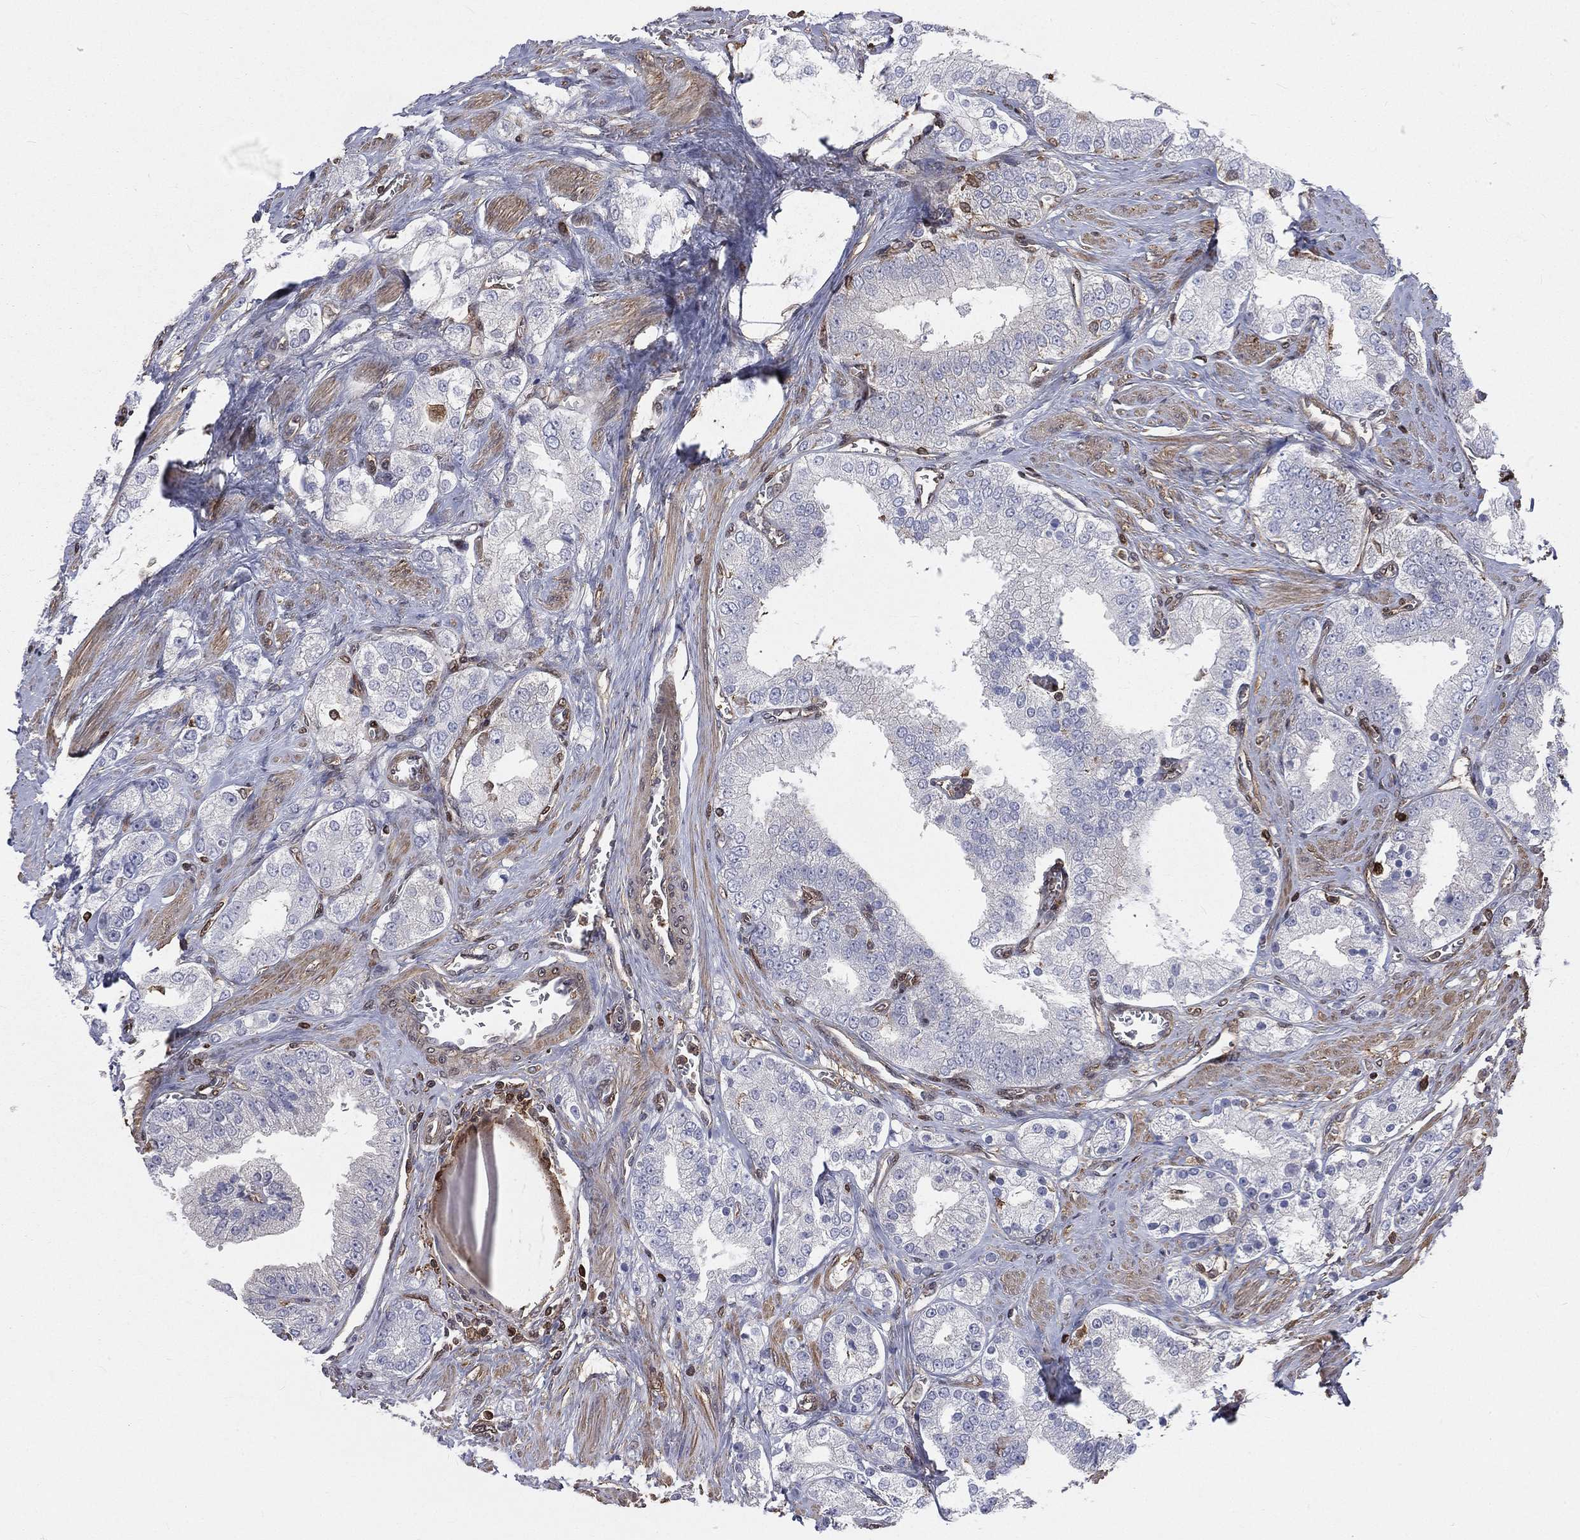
{"staining": {"intensity": "negative", "quantity": "none", "location": "none"}, "tissue": "prostate cancer", "cell_type": "Tumor cells", "image_type": "cancer", "snomed": [{"axis": "morphology", "description": "Adenocarcinoma, NOS"}, {"axis": "topography", "description": "Prostate and seminal vesicle, NOS"}, {"axis": "topography", "description": "Prostate"}], "caption": "Immunohistochemical staining of adenocarcinoma (prostate) displays no significant staining in tumor cells.", "gene": "TBC1D2", "patient": {"sex": "male", "age": 67}}